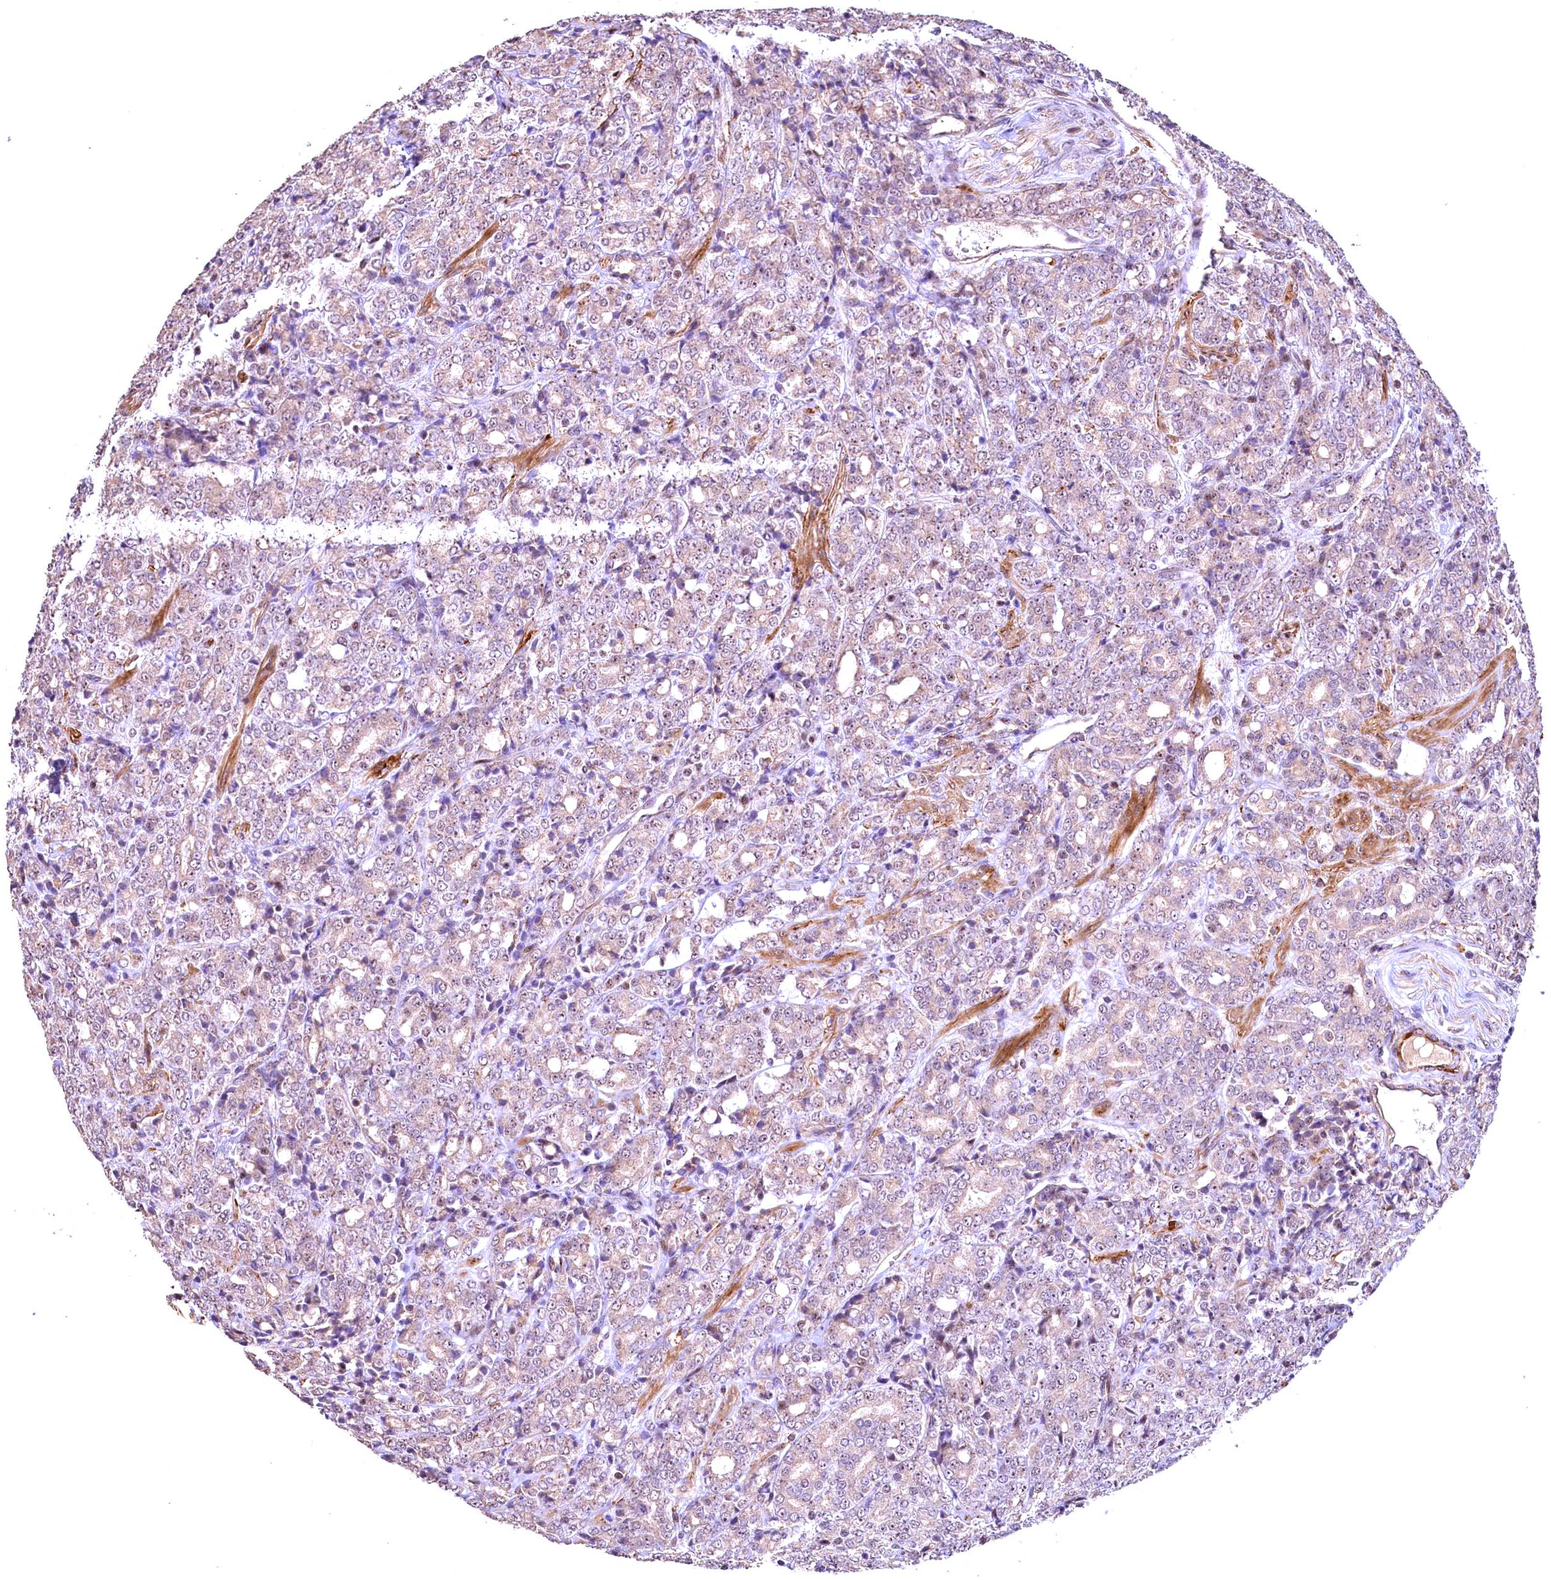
{"staining": {"intensity": "weak", "quantity": "25%-75%", "location": "cytoplasmic/membranous,nuclear"}, "tissue": "prostate cancer", "cell_type": "Tumor cells", "image_type": "cancer", "snomed": [{"axis": "morphology", "description": "Adenocarcinoma, High grade"}, {"axis": "topography", "description": "Prostate"}], "caption": "There is low levels of weak cytoplasmic/membranous and nuclear expression in tumor cells of prostate cancer (high-grade adenocarcinoma), as demonstrated by immunohistochemical staining (brown color).", "gene": "FUZ", "patient": {"sex": "male", "age": 62}}